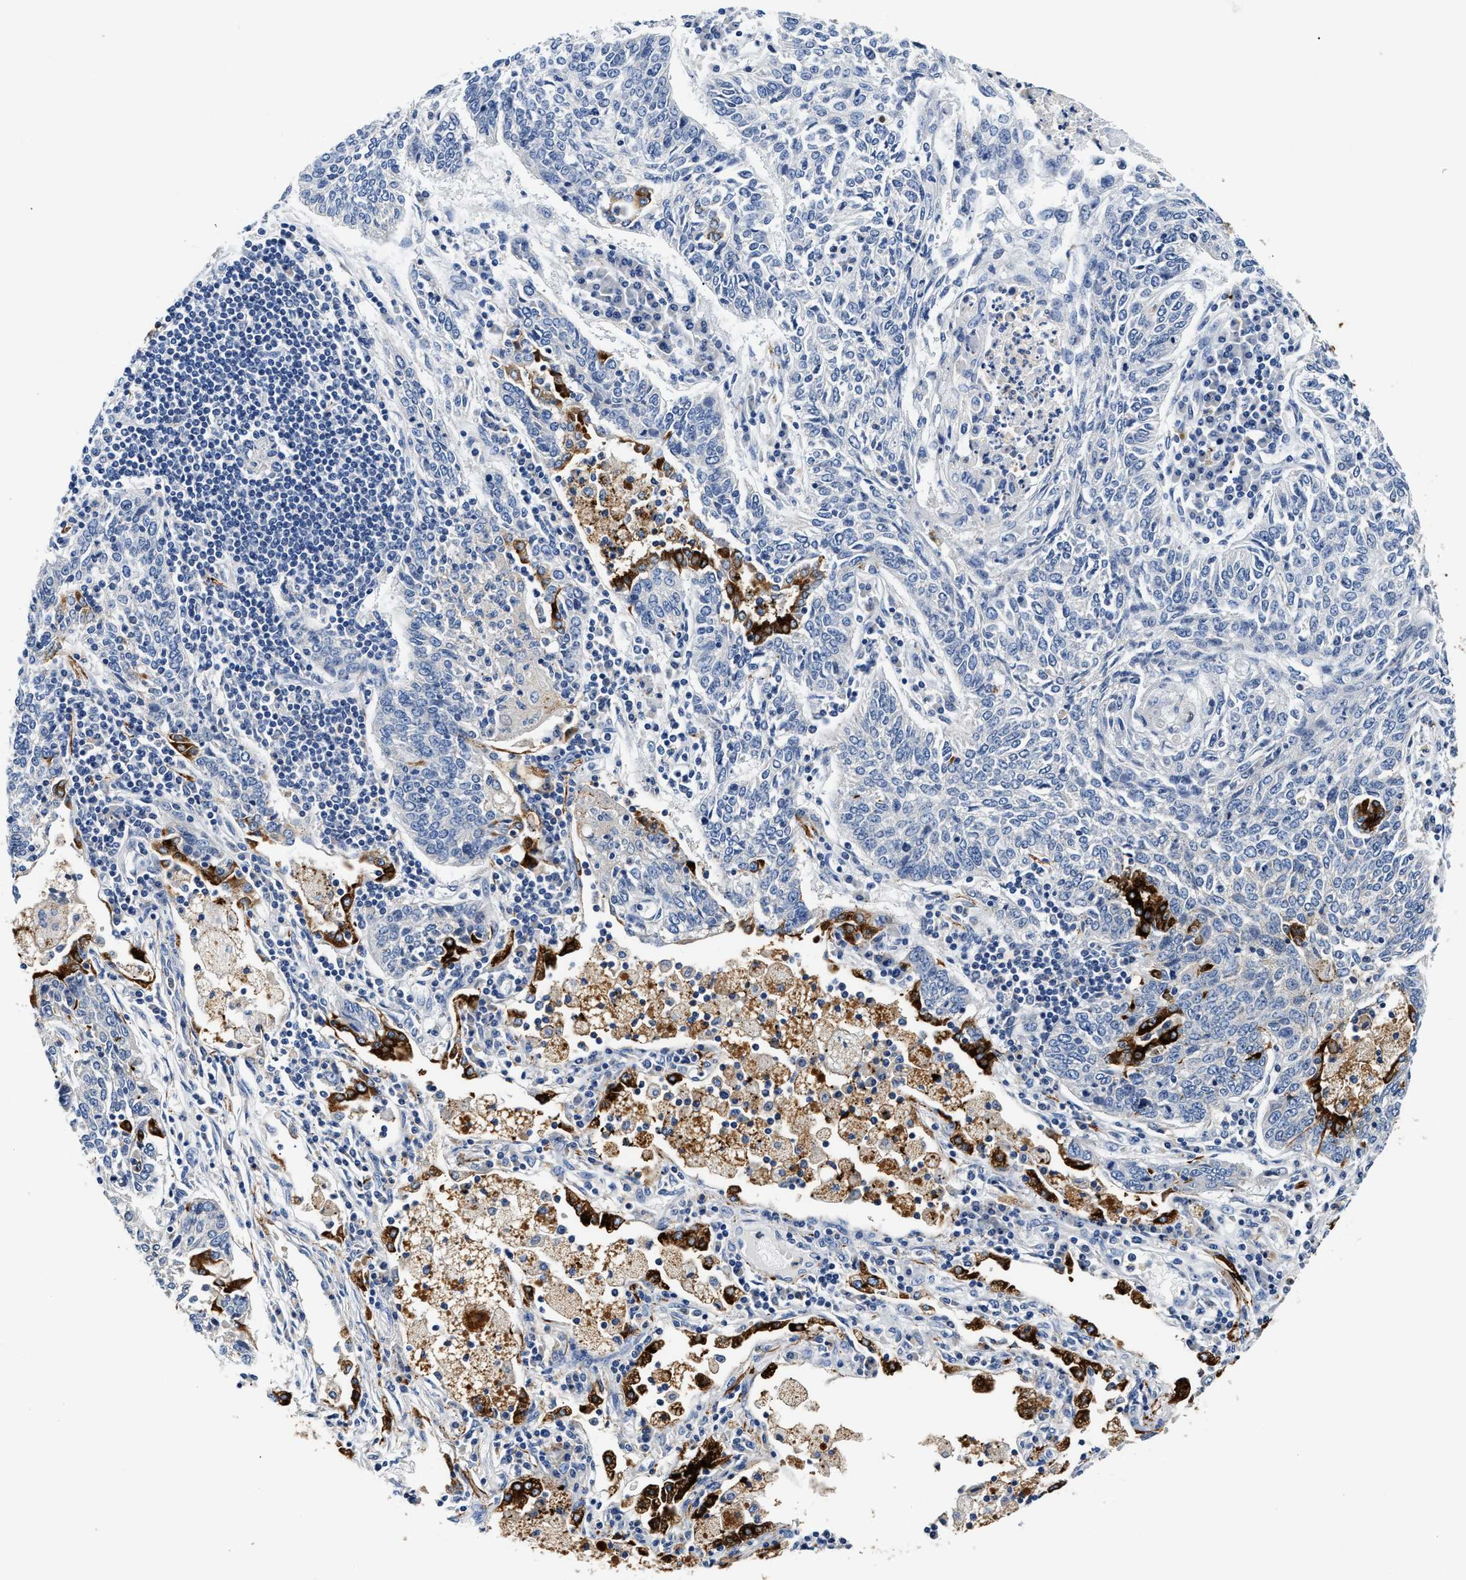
{"staining": {"intensity": "negative", "quantity": "none", "location": "none"}, "tissue": "lung cancer", "cell_type": "Tumor cells", "image_type": "cancer", "snomed": [{"axis": "morphology", "description": "Normal tissue, NOS"}, {"axis": "morphology", "description": "Squamous cell carcinoma, NOS"}, {"axis": "topography", "description": "Cartilage tissue"}, {"axis": "topography", "description": "Bronchus"}, {"axis": "topography", "description": "Lung"}], "caption": "IHC photomicrograph of human lung cancer (squamous cell carcinoma) stained for a protein (brown), which demonstrates no positivity in tumor cells. (DAB (3,3'-diaminobenzidine) immunohistochemistry visualized using brightfield microscopy, high magnification).", "gene": "FAM185A", "patient": {"sex": "female", "age": 49}}